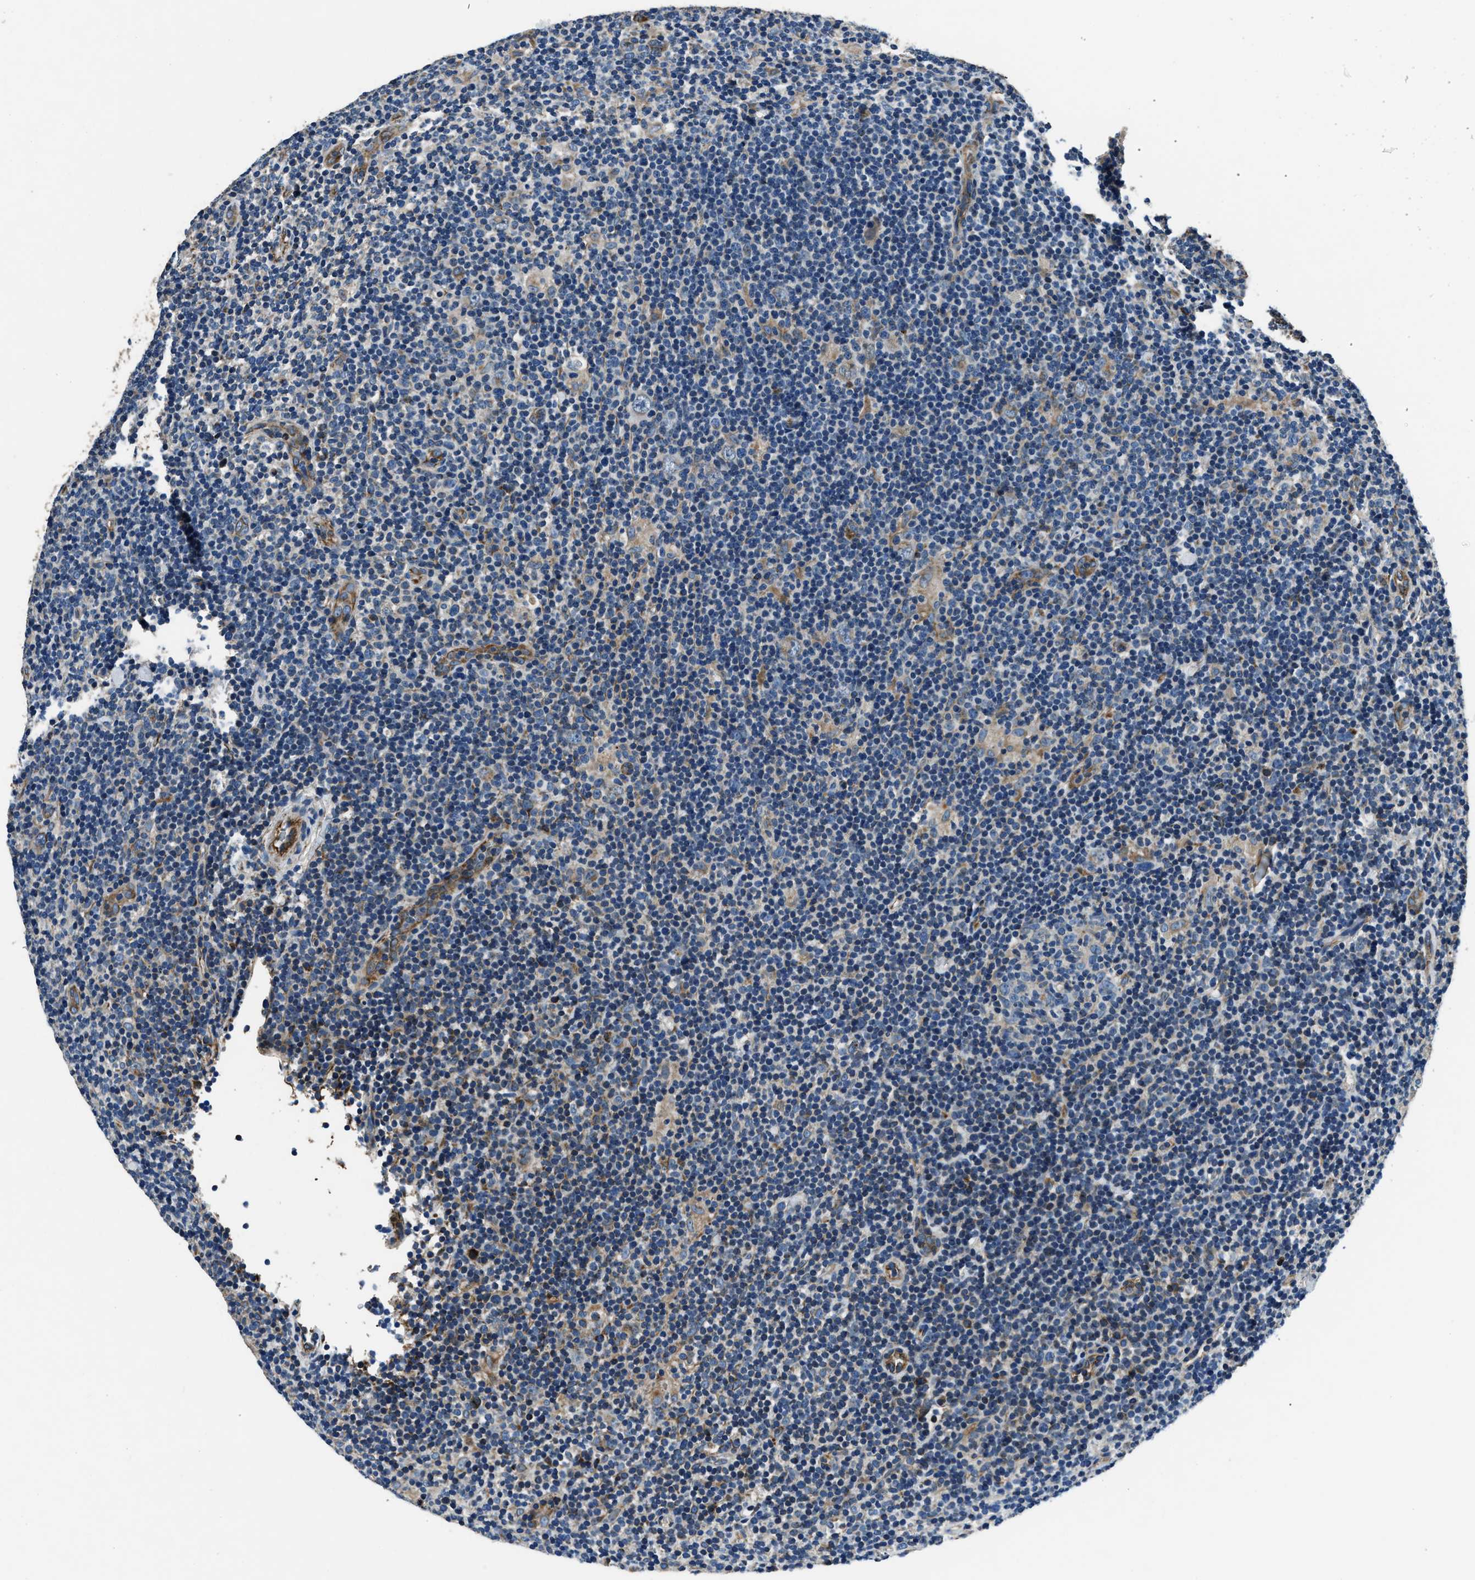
{"staining": {"intensity": "moderate", "quantity": "25%-75%", "location": "cytoplasmic/membranous"}, "tissue": "lymphoma", "cell_type": "Tumor cells", "image_type": "cancer", "snomed": [{"axis": "morphology", "description": "Hodgkin's disease, NOS"}, {"axis": "topography", "description": "Lymph node"}], "caption": "This is an image of immunohistochemistry staining of Hodgkin's disease, which shows moderate staining in the cytoplasmic/membranous of tumor cells.", "gene": "OGDH", "patient": {"sex": "female", "age": 57}}